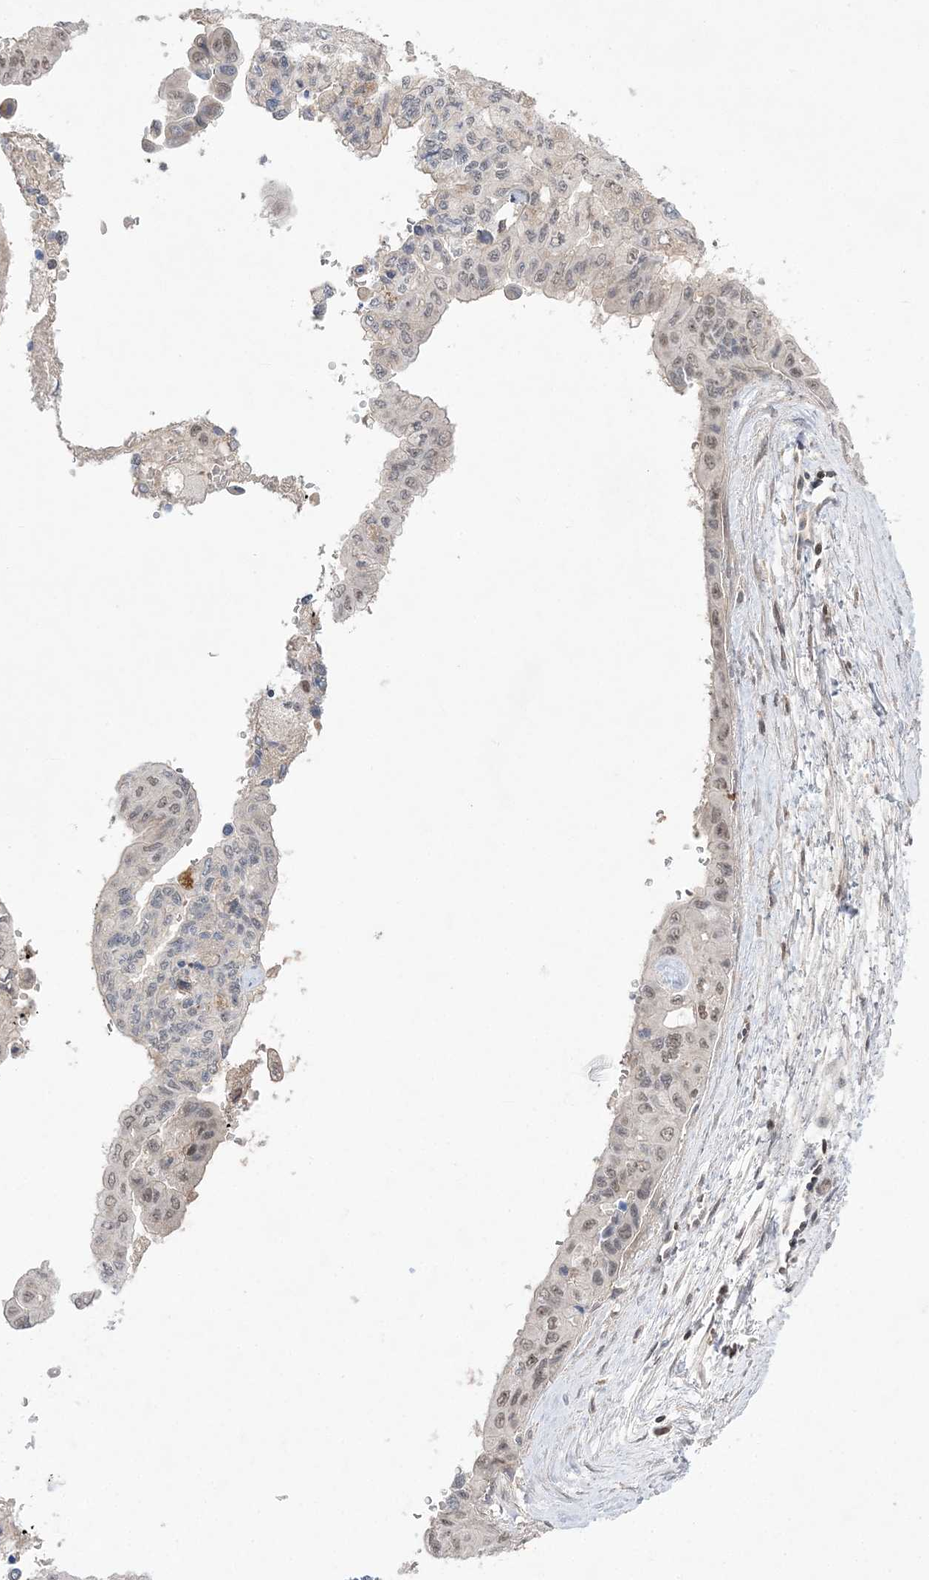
{"staining": {"intensity": "weak", "quantity": "25%-75%", "location": "nuclear"}, "tissue": "pancreatic cancer", "cell_type": "Tumor cells", "image_type": "cancer", "snomed": [{"axis": "morphology", "description": "Adenocarcinoma, NOS"}, {"axis": "topography", "description": "Pancreas"}], "caption": "Tumor cells show low levels of weak nuclear staining in approximately 25%-75% of cells in human pancreatic cancer.", "gene": "TMEM132B", "patient": {"sex": "male", "age": 51}}